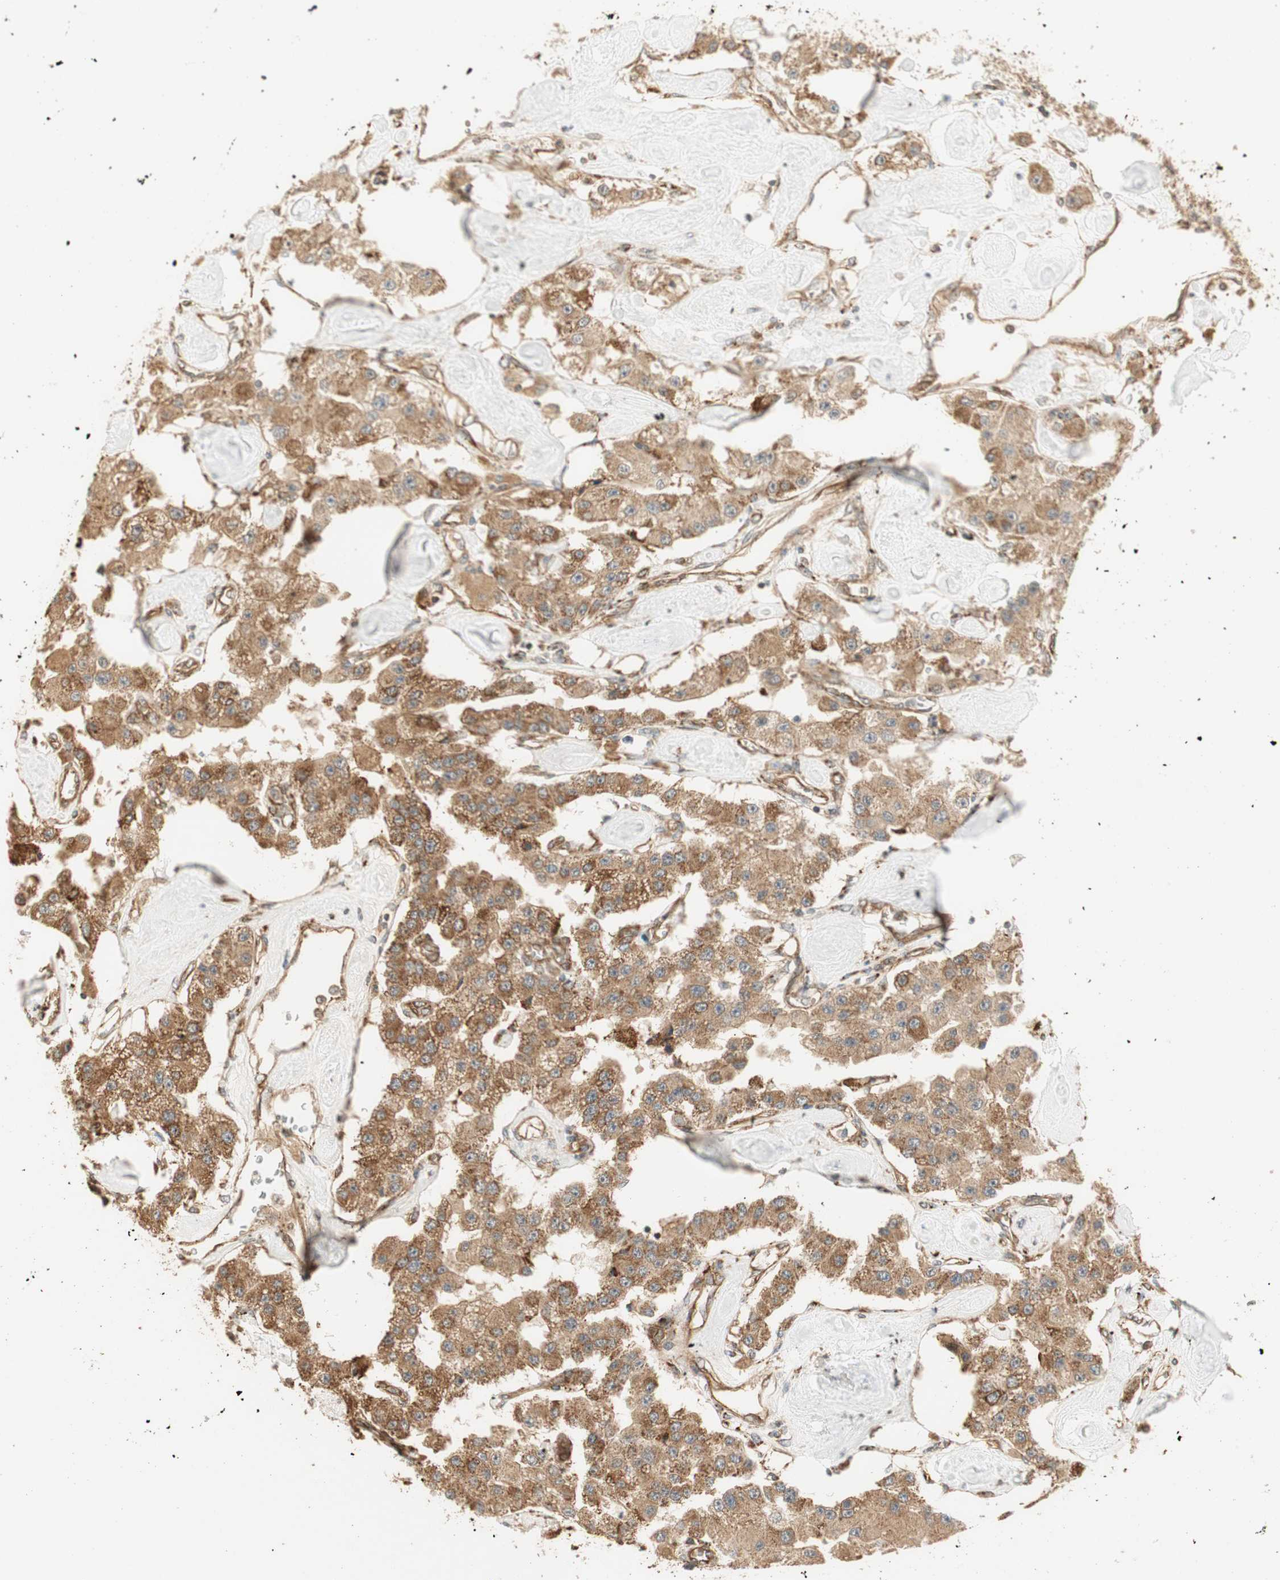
{"staining": {"intensity": "moderate", "quantity": ">75%", "location": "cytoplasmic/membranous"}, "tissue": "carcinoid", "cell_type": "Tumor cells", "image_type": "cancer", "snomed": [{"axis": "morphology", "description": "Carcinoid, malignant, NOS"}, {"axis": "topography", "description": "Pancreas"}], "caption": "DAB (3,3'-diaminobenzidine) immunohistochemical staining of carcinoid (malignant) exhibits moderate cytoplasmic/membranous protein expression in approximately >75% of tumor cells. Using DAB (brown) and hematoxylin (blue) stains, captured at high magnification using brightfield microscopy.", "gene": "P4HA1", "patient": {"sex": "male", "age": 41}}